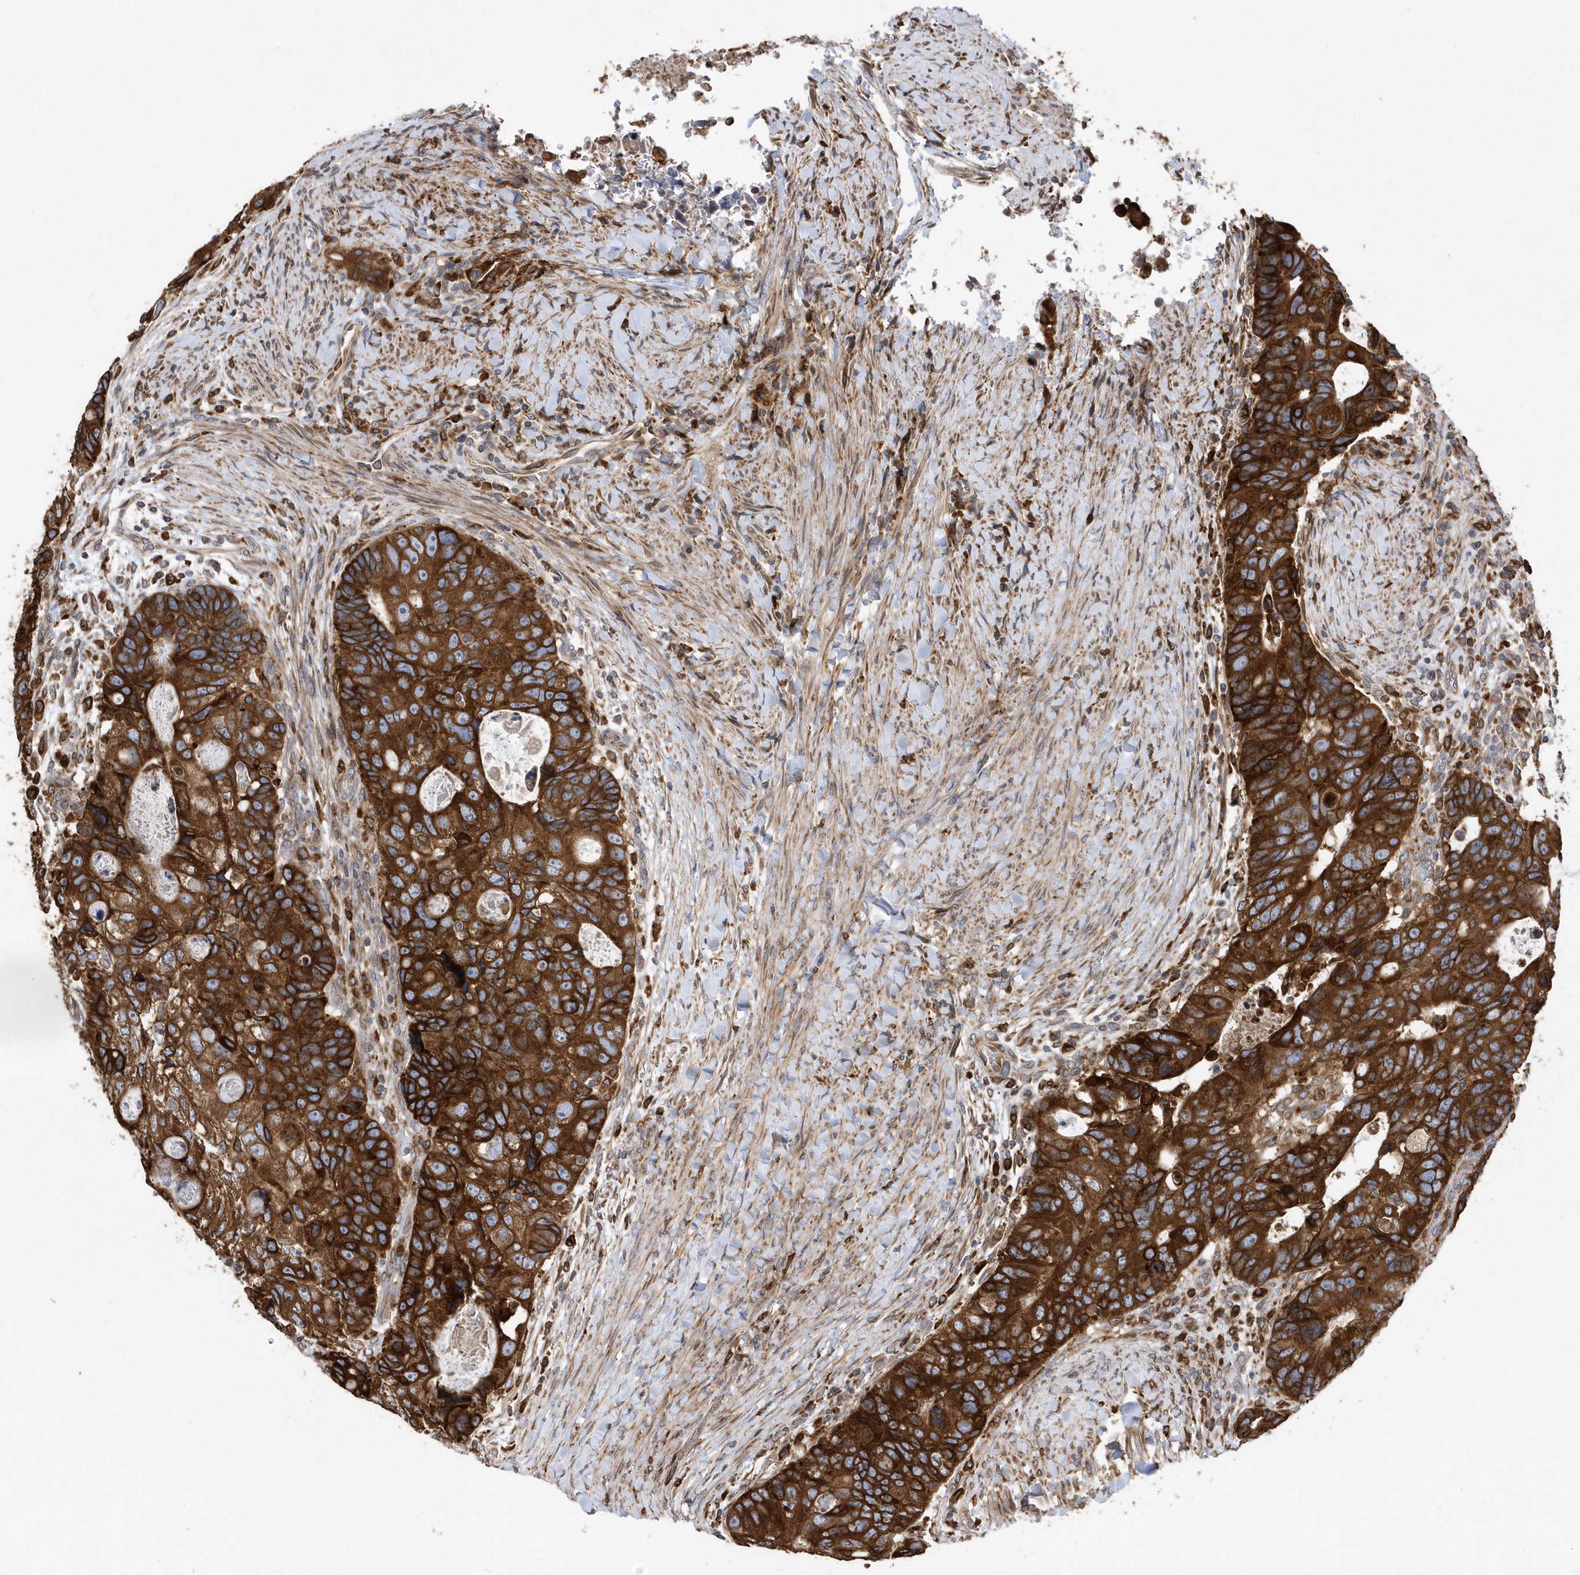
{"staining": {"intensity": "strong", "quantity": ">75%", "location": "cytoplasmic/membranous"}, "tissue": "colorectal cancer", "cell_type": "Tumor cells", "image_type": "cancer", "snomed": [{"axis": "morphology", "description": "Adenocarcinoma, NOS"}, {"axis": "topography", "description": "Rectum"}], "caption": "Brown immunohistochemical staining in human adenocarcinoma (colorectal) exhibits strong cytoplasmic/membranous expression in about >75% of tumor cells. The staining is performed using DAB brown chromogen to label protein expression. The nuclei are counter-stained blue using hematoxylin.", "gene": "VAMP7", "patient": {"sex": "male", "age": 59}}